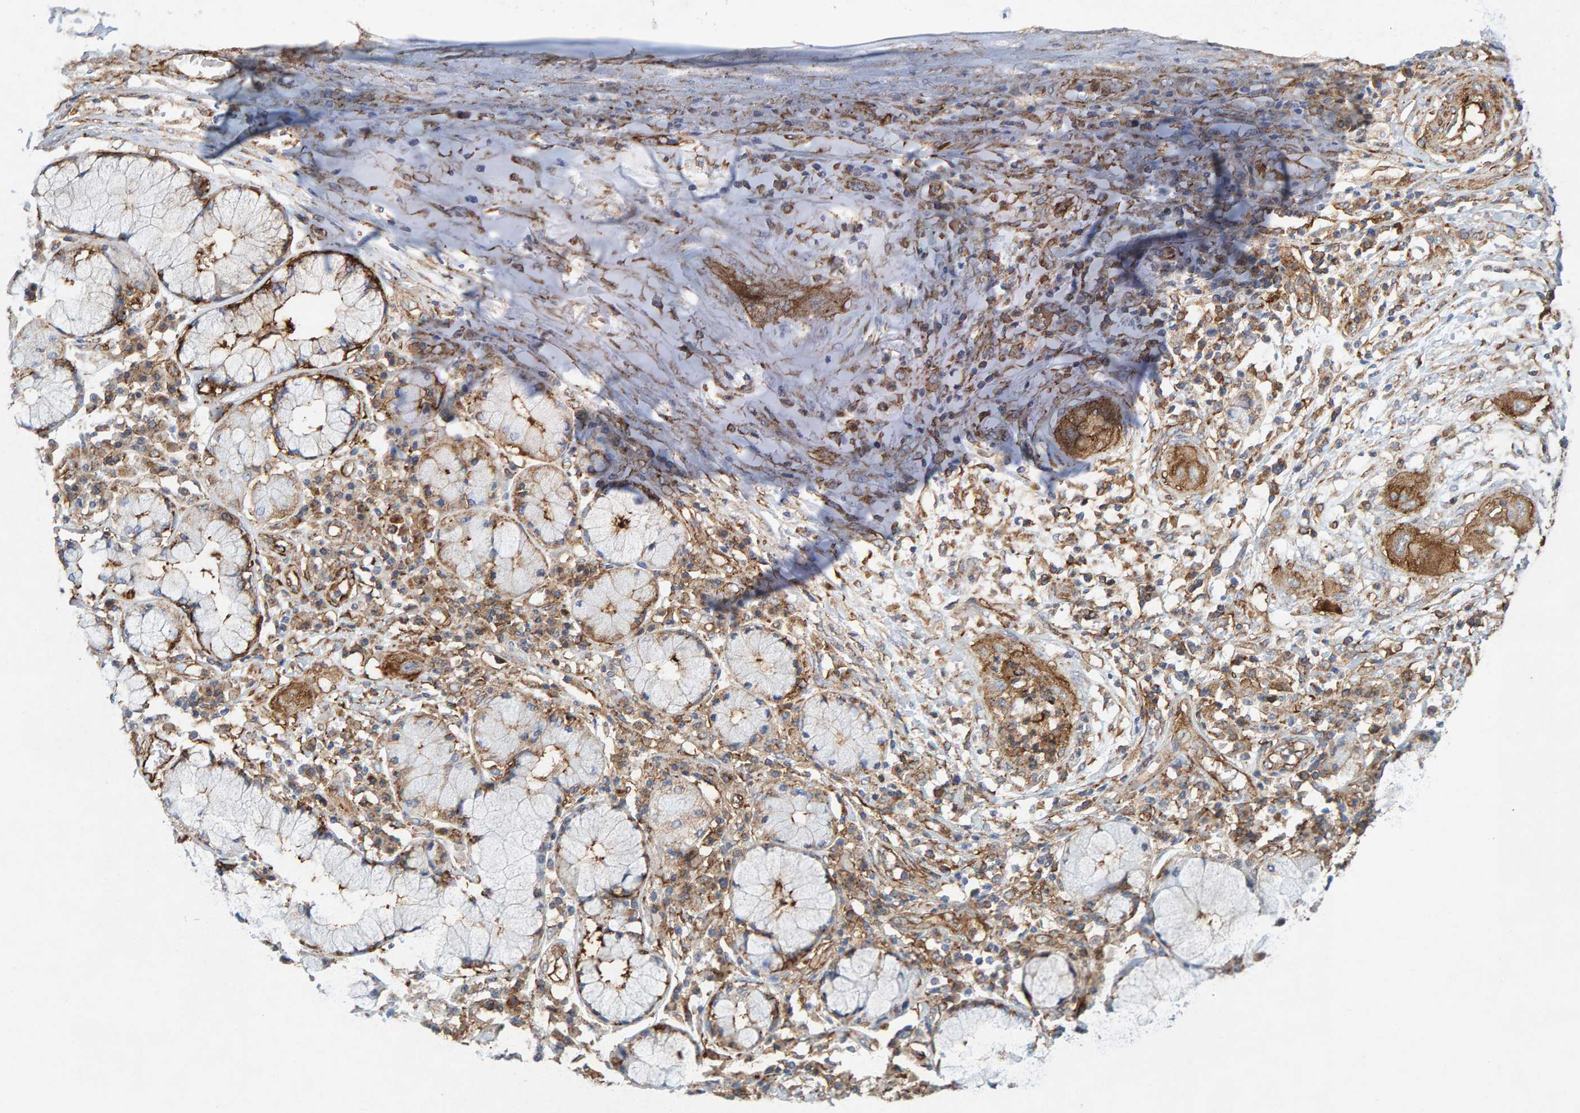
{"staining": {"intensity": "moderate", "quantity": ">75%", "location": "cytoplasmic/membranous"}, "tissue": "lung cancer", "cell_type": "Tumor cells", "image_type": "cancer", "snomed": [{"axis": "morphology", "description": "Squamous cell carcinoma, NOS"}, {"axis": "topography", "description": "Lung"}], "caption": "The image exhibits a brown stain indicating the presence of a protein in the cytoplasmic/membranous of tumor cells in squamous cell carcinoma (lung). (DAB = brown stain, brightfield microscopy at high magnification).", "gene": "MVP", "patient": {"sex": "female", "age": 47}}